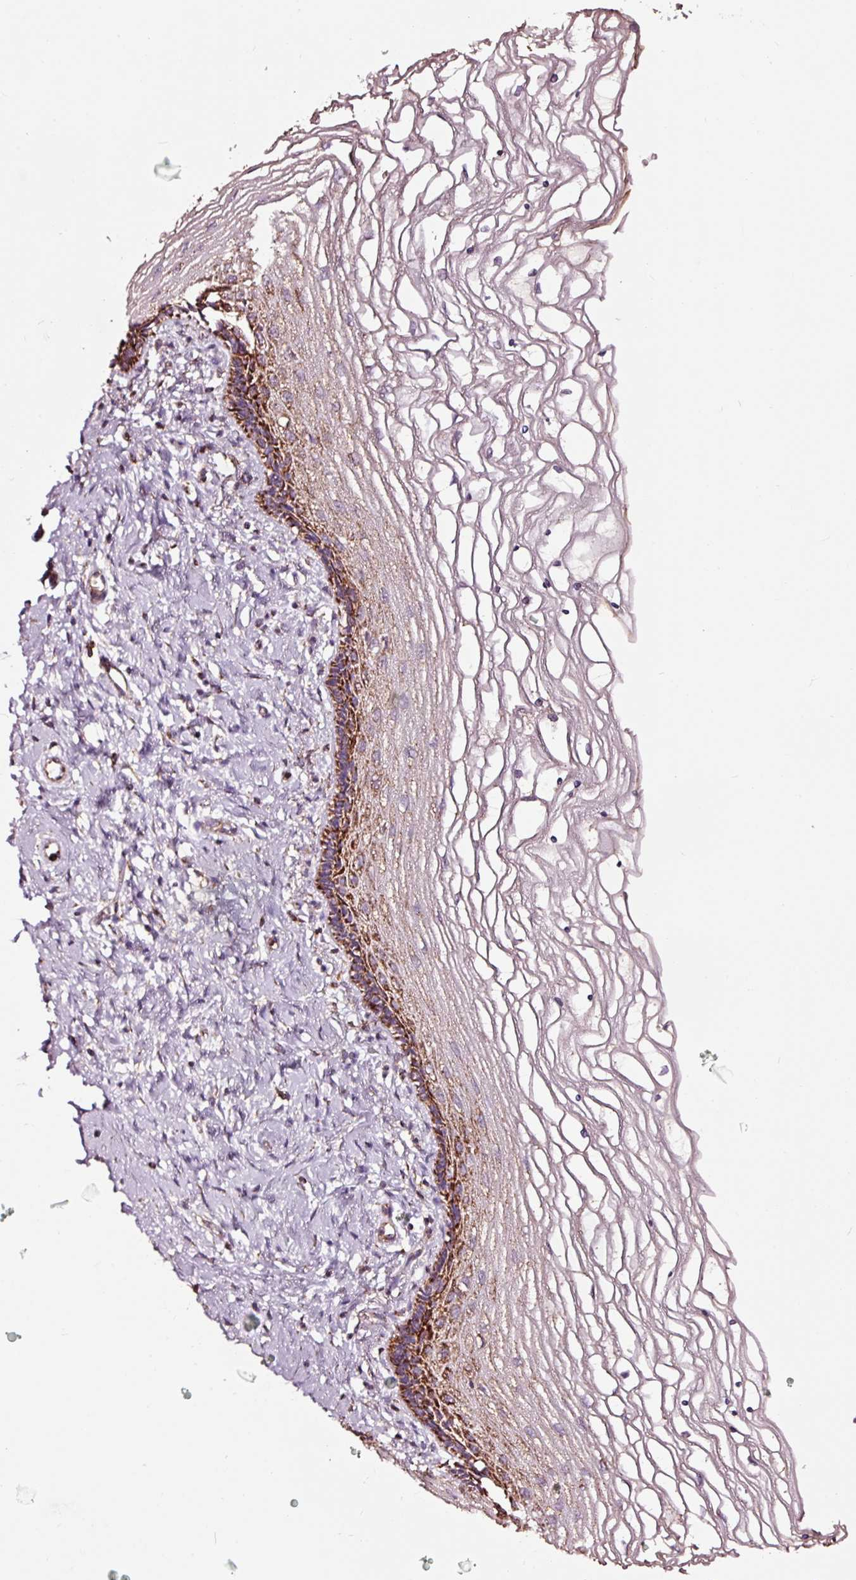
{"staining": {"intensity": "moderate", "quantity": ">75%", "location": "cytoplasmic/membranous"}, "tissue": "cervix", "cell_type": "Glandular cells", "image_type": "normal", "snomed": [{"axis": "morphology", "description": "Normal tissue, NOS"}, {"axis": "topography", "description": "Cervix"}], "caption": "Glandular cells demonstrate medium levels of moderate cytoplasmic/membranous staining in about >75% of cells in unremarkable human cervix. (DAB = brown stain, brightfield microscopy at high magnification).", "gene": "TPM1", "patient": {"sex": "female", "age": 47}}